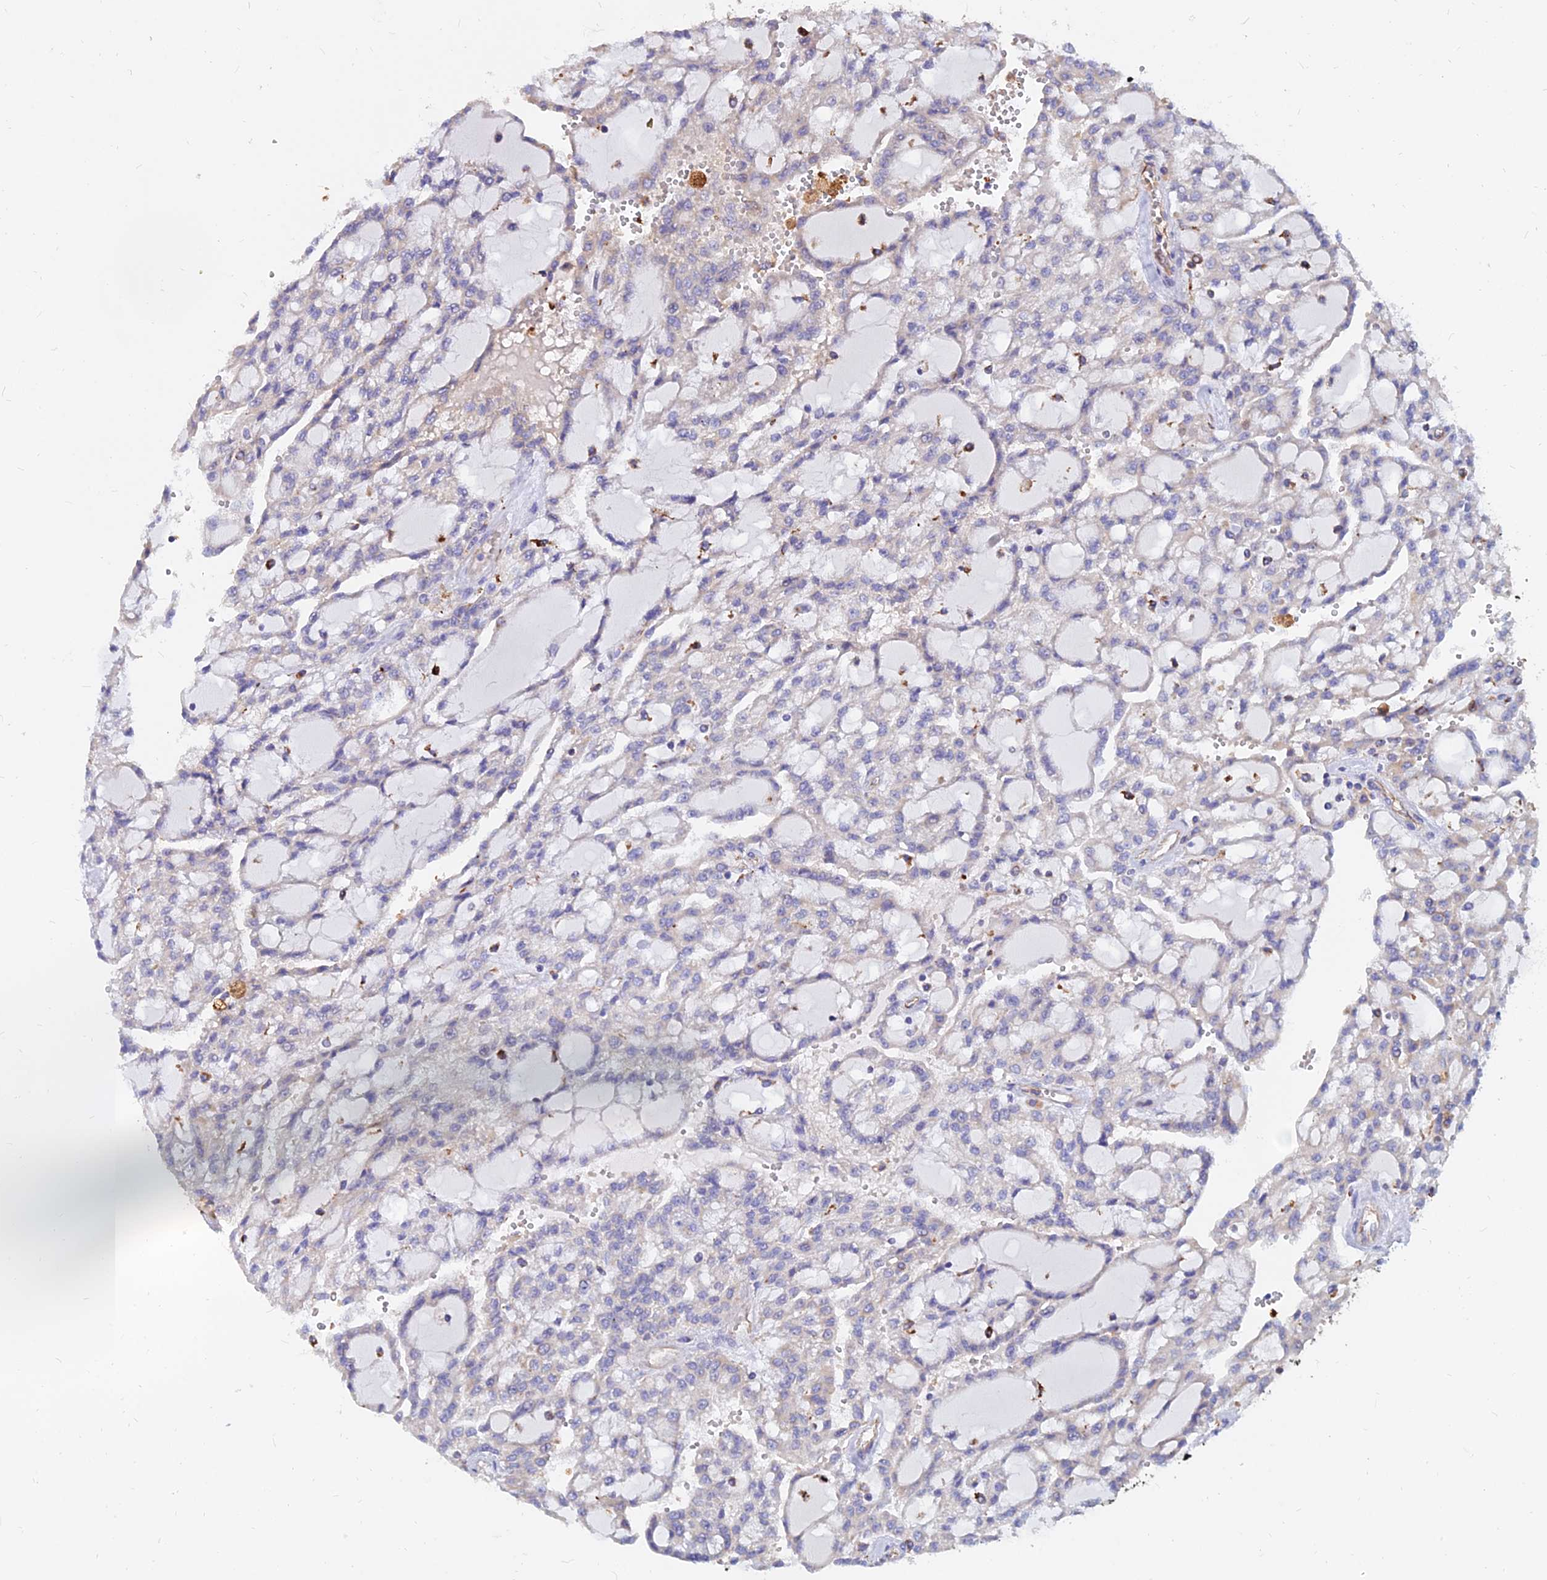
{"staining": {"intensity": "negative", "quantity": "none", "location": "none"}, "tissue": "renal cancer", "cell_type": "Tumor cells", "image_type": "cancer", "snomed": [{"axis": "morphology", "description": "Adenocarcinoma, NOS"}, {"axis": "topography", "description": "Kidney"}], "caption": "Renal adenocarcinoma was stained to show a protein in brown. There is no significant staining in tumor cells.", "gene": "CDK18", "patient": {"sex": "male", "age": 63}}